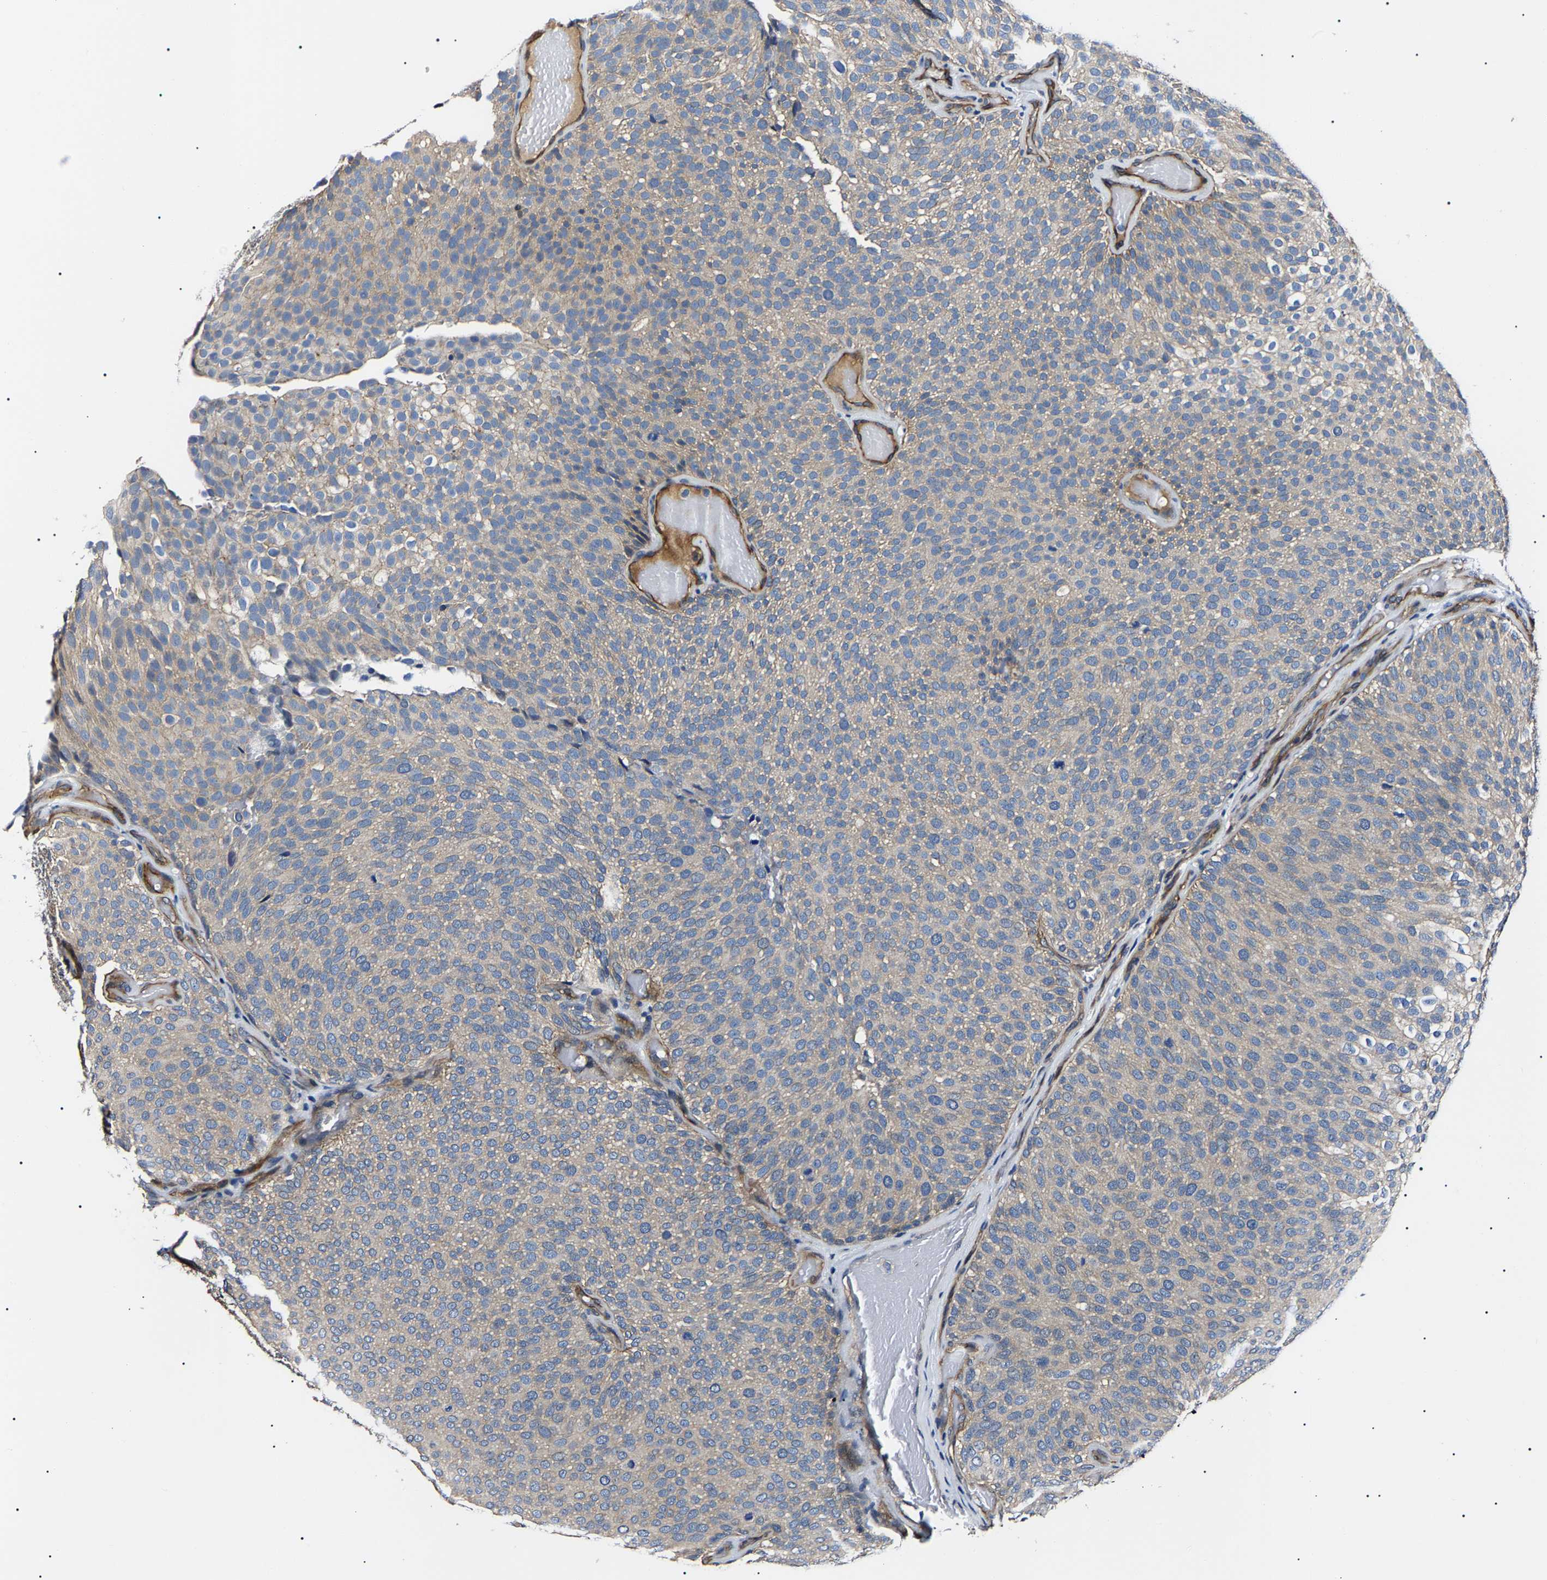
{"staining": {"intensity": "weak", "quantity": "<25%", "location": "cytoplasmic/membranous"}, "tissue": "urothelial cancer", "cell_type": "Tumor cells", "image_type": "cancer", "snomed": [{"axis": "morphology", "description": "Urothelial carcinoma, Low grade"}, {"axis": "topography", "description": "Urinary bladder"}], "caption": "An image of human urothelial cancer is negative for staining in tumor cells.", "gene": "KLHL42", "patient": {"sex": "male", "age": 78}}